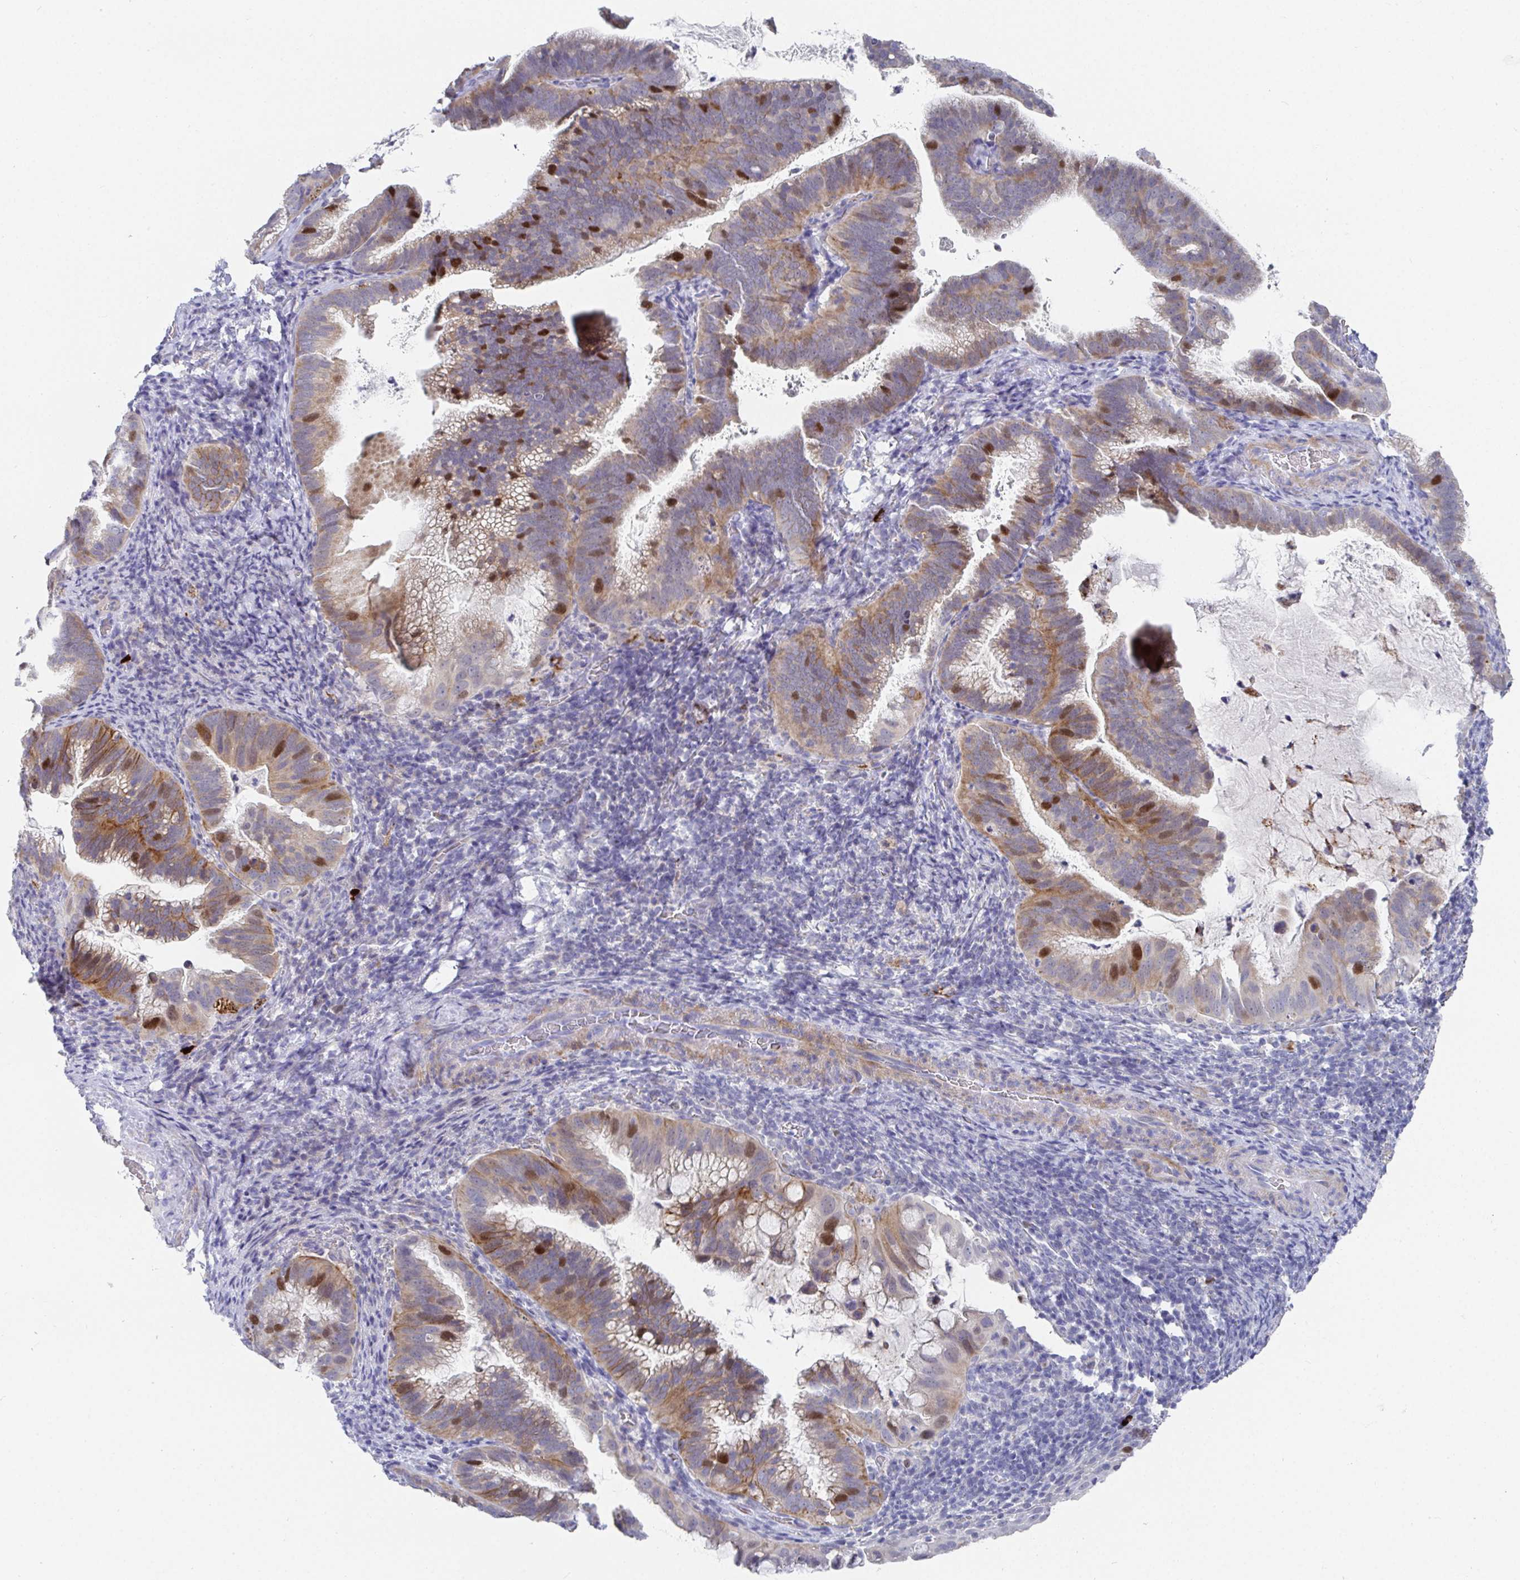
{"staining": {"intensity": "moderate", "quantity": "25%-75%", "location": "cytoplasmic/membranous,nuclear"}, "tissue": "cervical cancer", "cell_type": "Tumor cells", "image_type": "cancer", "snomed": [{"axis": "morphology", "description": "Adenocarcinoma, NOS"}, {"axis": "topography", "description": "Cervix"}], "caption": "Moderate cytoplasmic/membranous and nuclear positivity is present in about 25%-75% of tumor cells in cervical cancer (adenocarcinoma).", "gene": "ATP5F1C", "patient": {"sex": "female", "age": 61}}